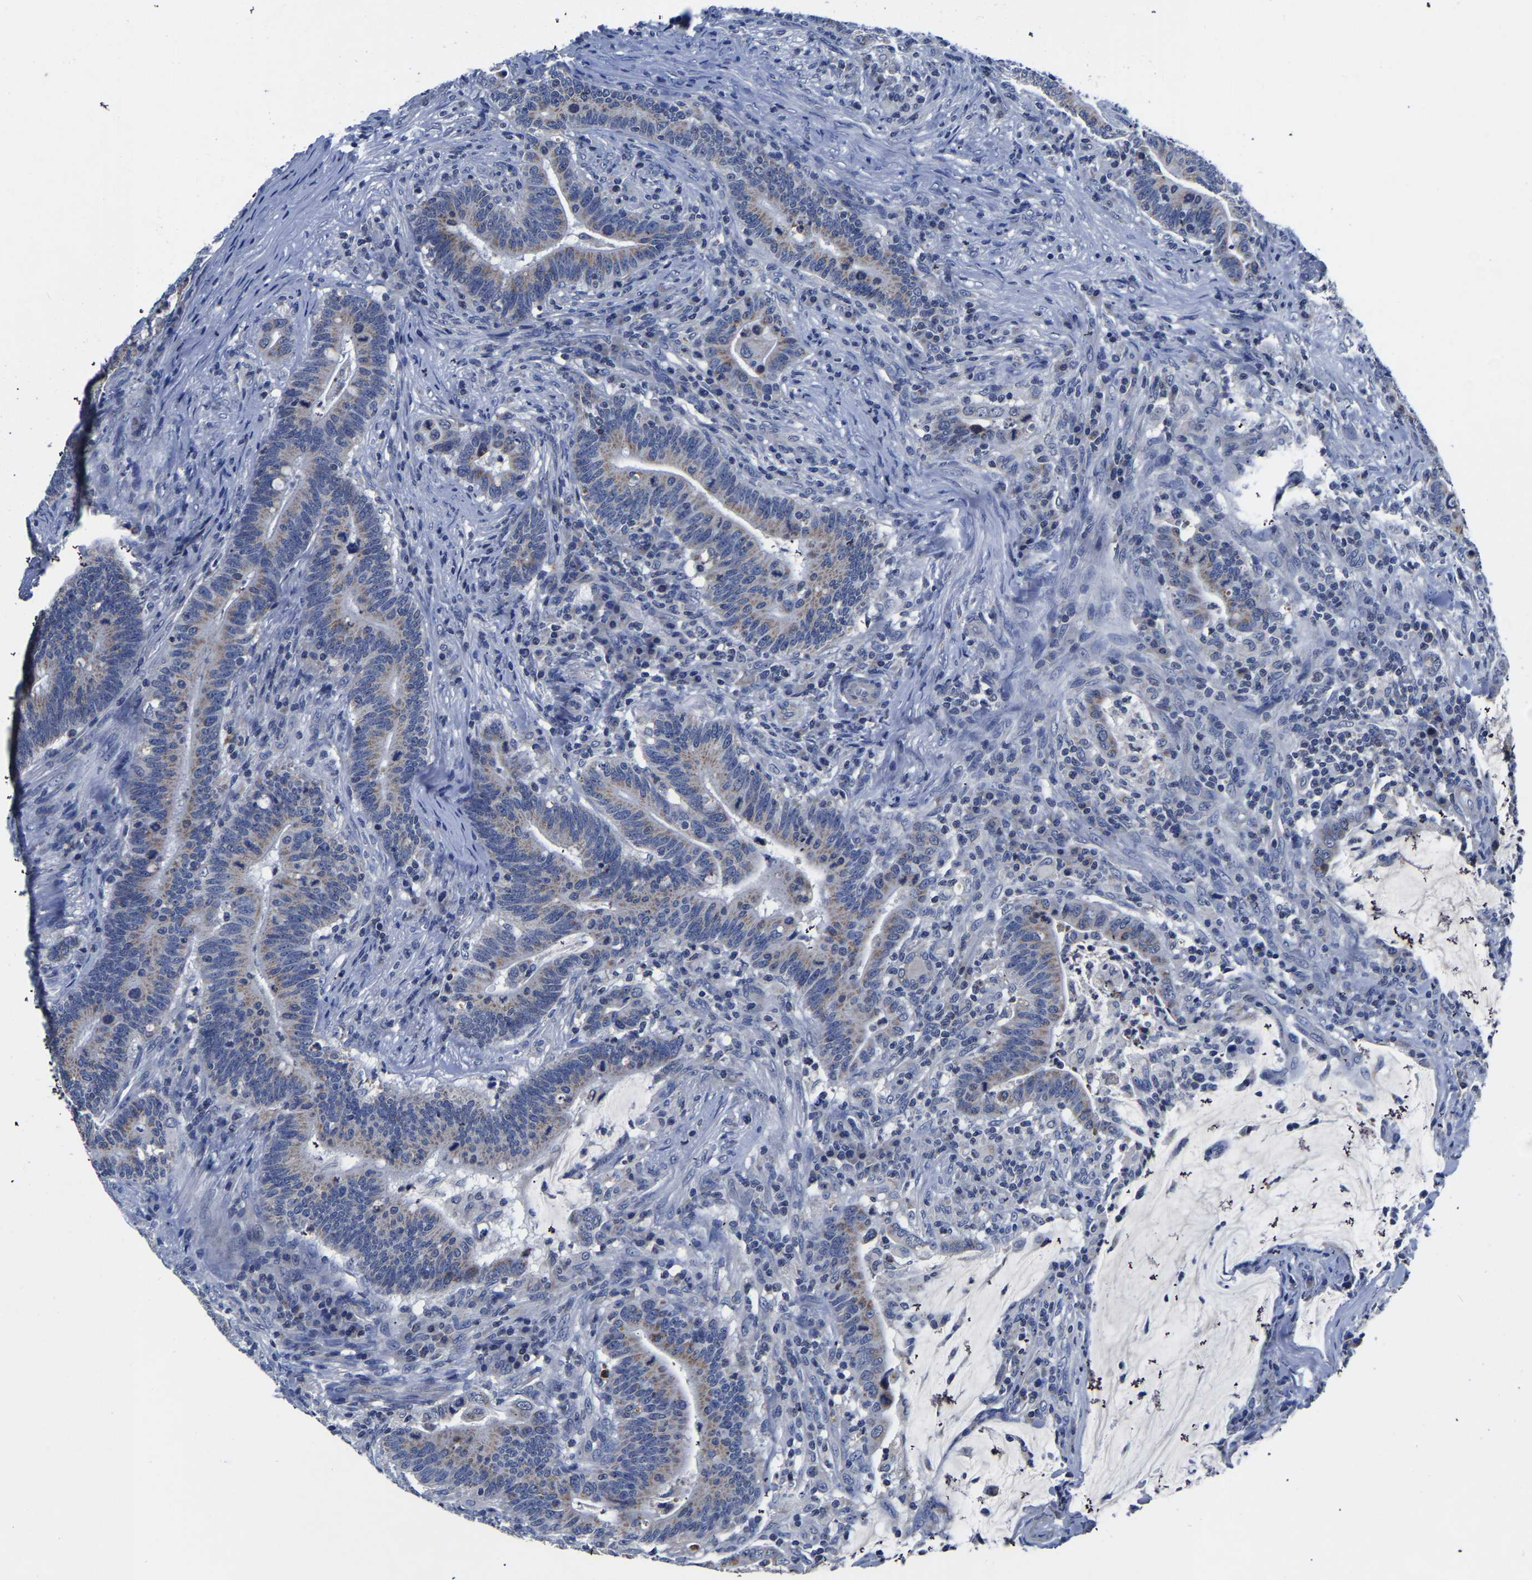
{"staining": {"intensity": "moderate", "quantity": "25%-75%", "location": "cytoplasmic/membranous"}, "tissue": "colorectal cancer", "cell_type": "Tumor cells", "image_type": "cancer", "snomed": [{"axis": "morphology", "description": "Normal tissue, NOS"}, {"axis": "morphology", "description": "Adenocarcinoma, NOS"}, {"axis": "topography", "description": "Colon"}], "caption": "Moderate cytoplasmic/membranous protein expression is present in approximately 25%-75% of tumor cells in colorectal cancer.", "gene": "FGD5", "patient": {"sex": "female", "age": 66}}